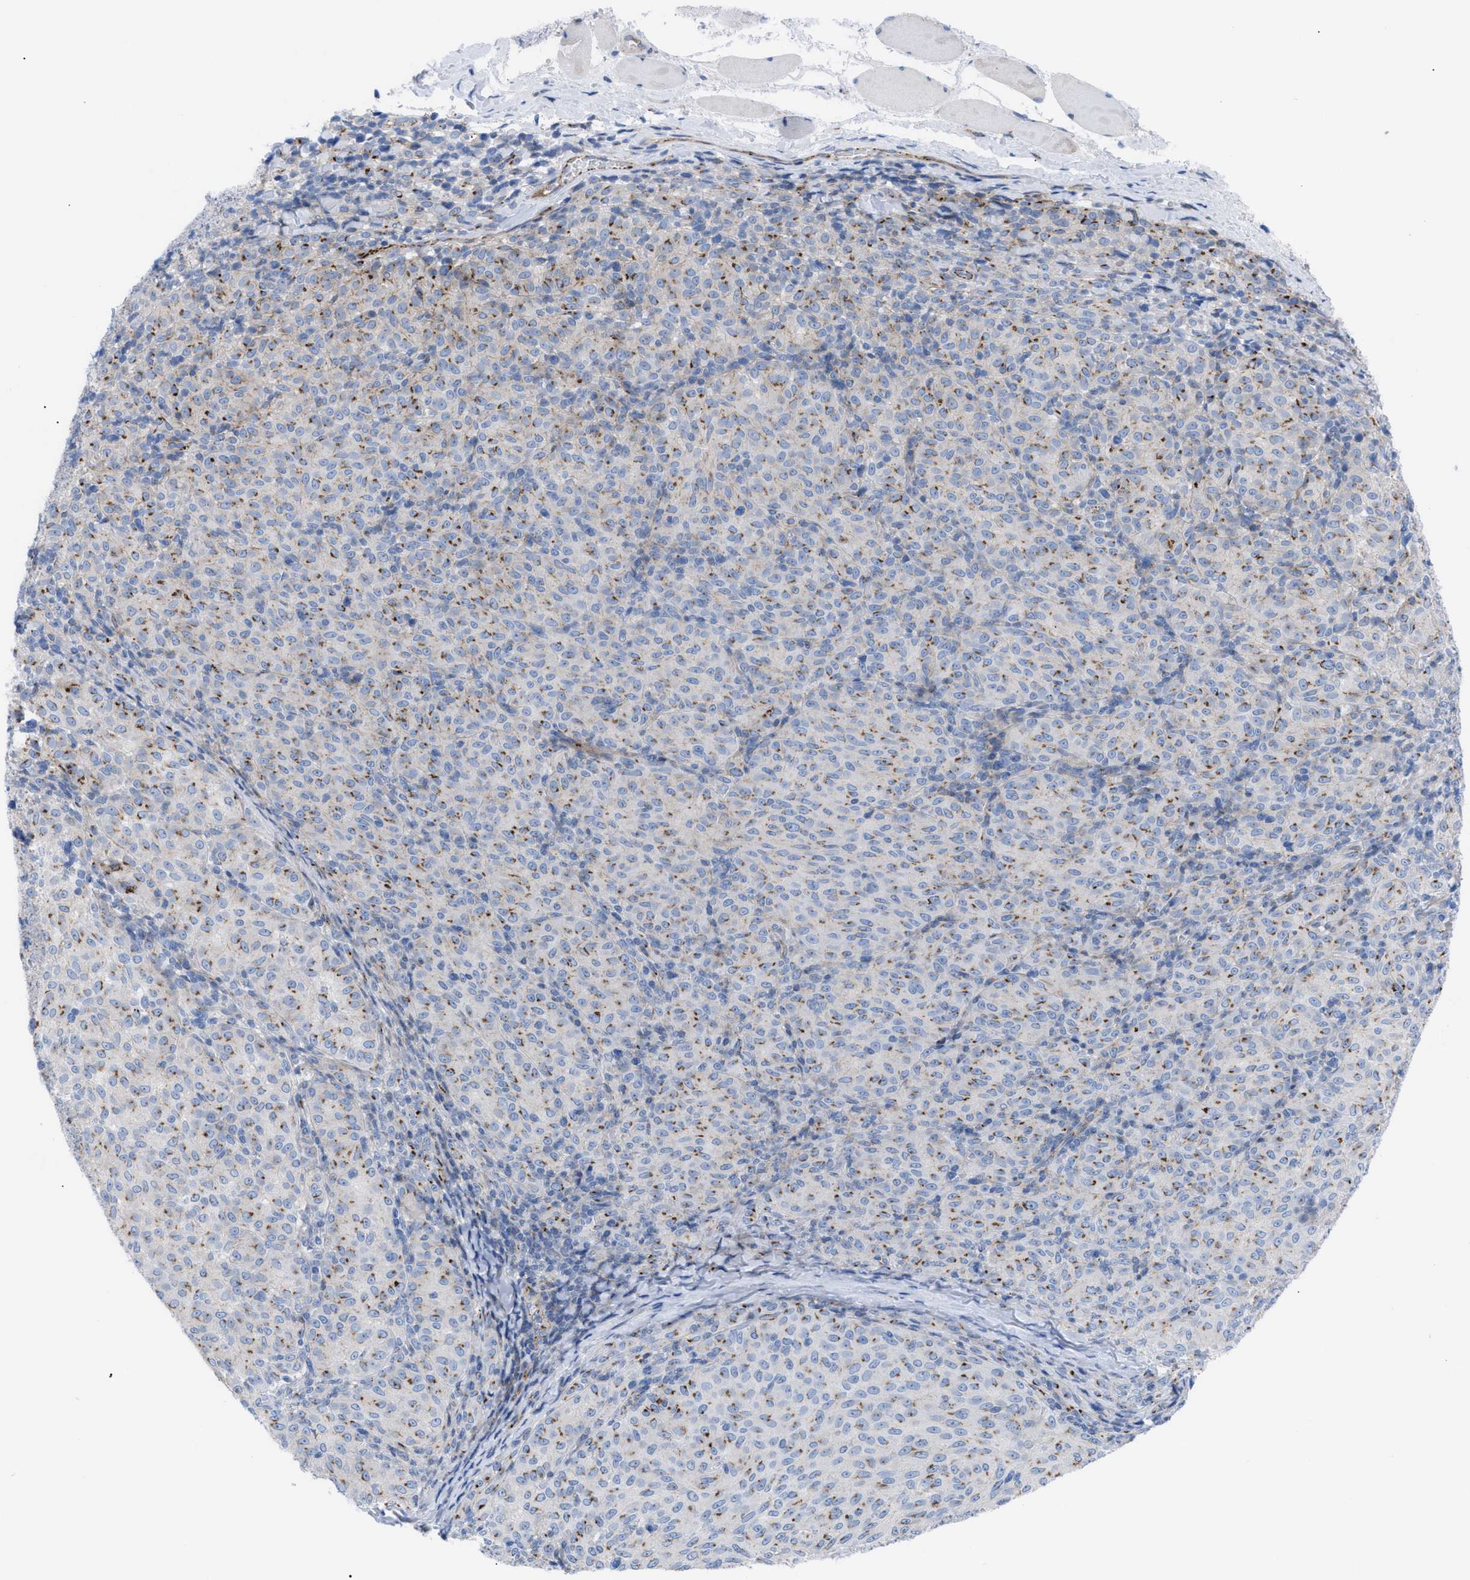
{"staining": {"intensity": "moderate", "quantity": "25%-75%", "location": "cytoplasmic/membranous"}, "tissue": "melanoma", "cell_type": "Tumor cells", "image_type": "cancer", "snomed": [{"axis": "morphology", "description": "Malignant melanoma, NOS"}, {"axis": "topography", "description": "Skin"}], "caption": "A brown stain shows moderate cytoplasmic/membranous positivity of a protein in melanoma tumor cells.", "gene": "TMEM17", "patient": {"sex": "female", "age": 72}}